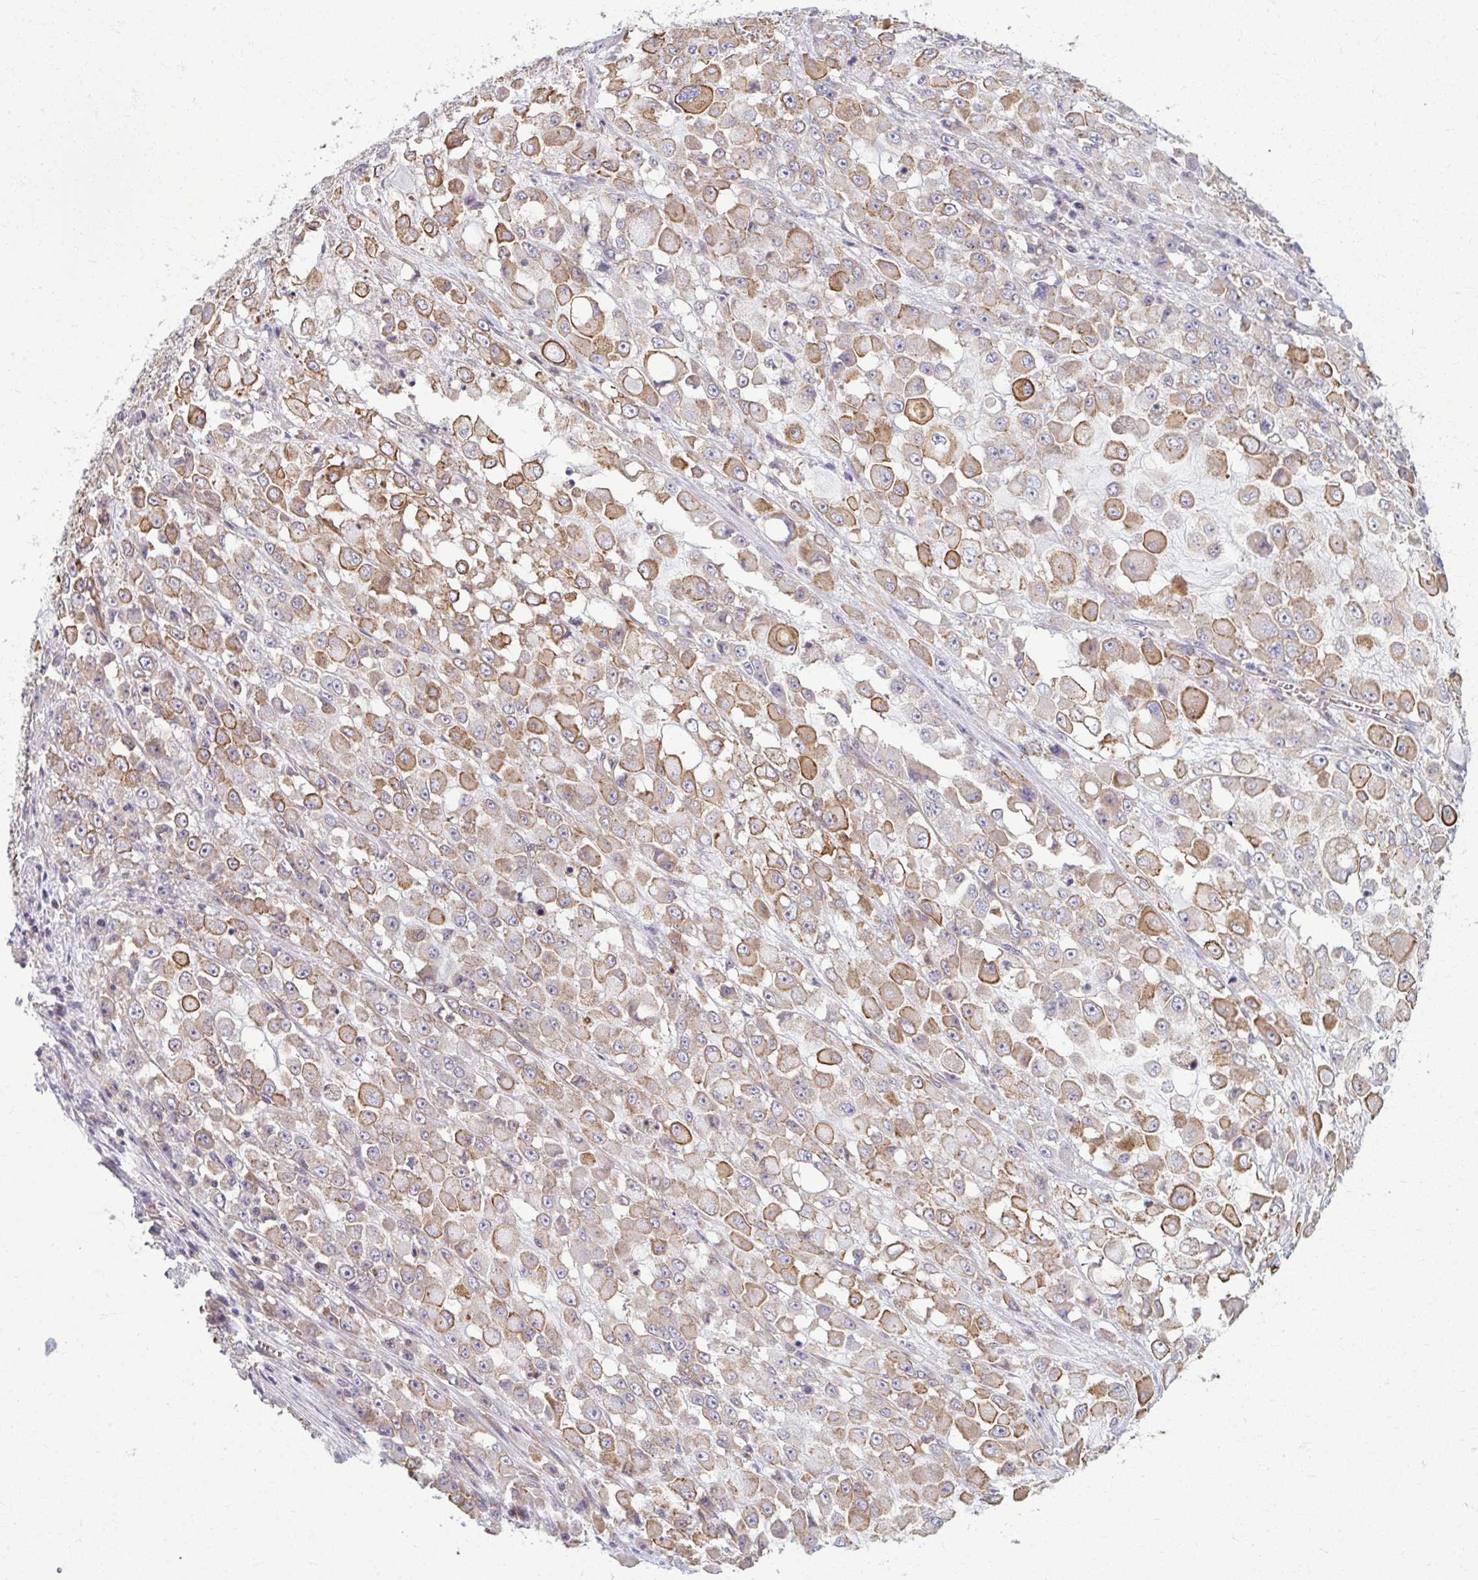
{"staining": {"intensity": "moderate", "quantity": "25%-75%", "location": "cytoplasmic/membranous"}, "tissue": "stomach cancer", "cell_type": "Tumor cells", "image_type": "cancer", "snomed": [{"axis": "morphology", "description": "Adenocarcinoma, NOS"}, {"axis": "topography", "description": "Stomach"}], "caption": "Immunohistochemical staining of stomach adenocarcinoma displays medium levels of moderate cytoplasmic/membranous protein staining in about 25%-75% of tumor cells.", "gene": "EID2B", "patient": {"sex": "female", "age": 76}}